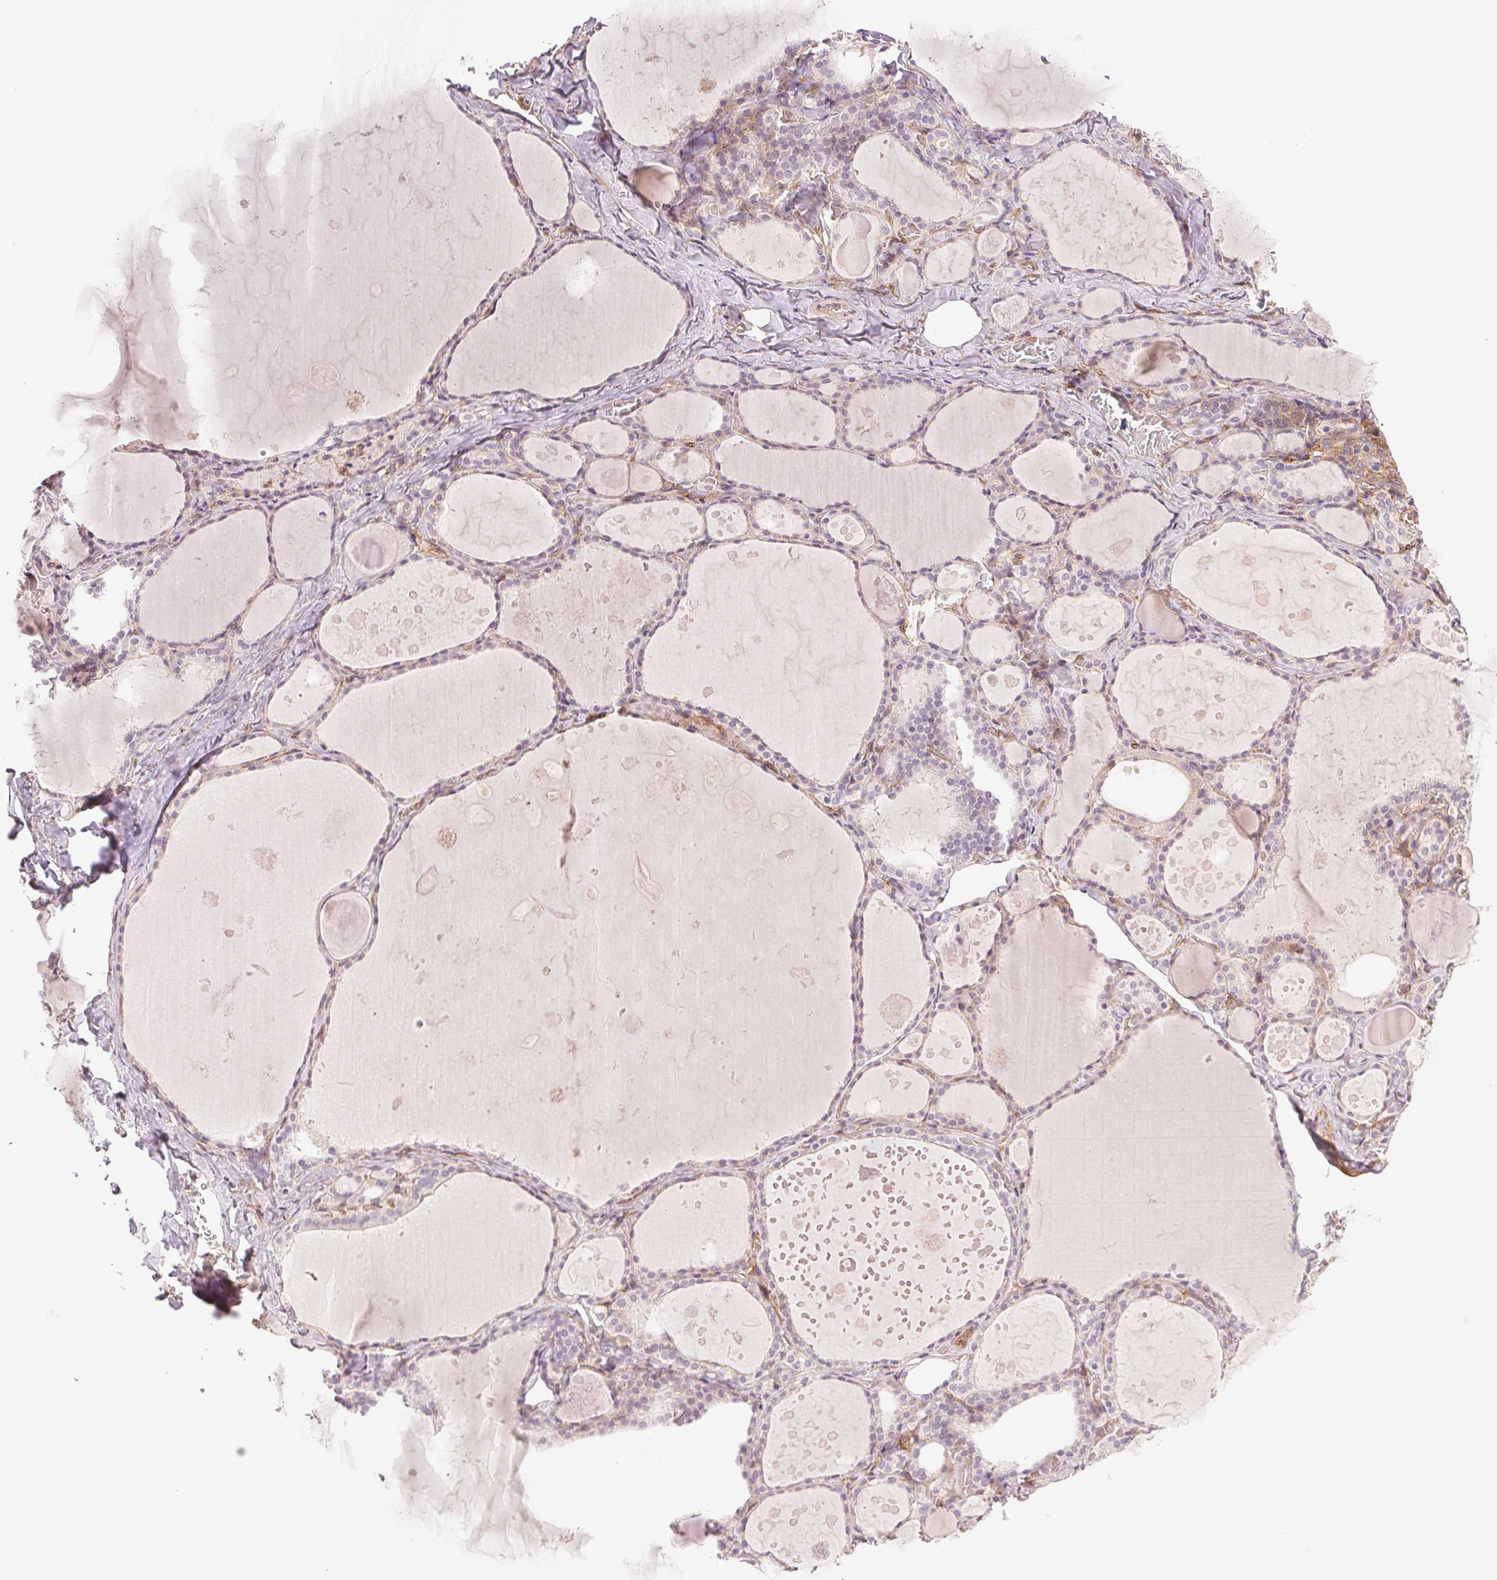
{"staining": {"intensity": "negative", "quantity": "none", "location": "none"}, "tissue": "thyroid gland", "cell_type": "Glandular cells", "image_type": "normal", "snomed": [{"axis": "morphology", "description": "Normal tissue, NOS"}, {"axis": "topography", "description": "Thyroid gland"}], "caption": "An immunohistochemistry photomicrograph of normal thyroid gland is shown. There is no staining in glandular cells of thyroid gland.", "gene": "DIAPH2", "patient": {"sex": "male", "age": 56}}